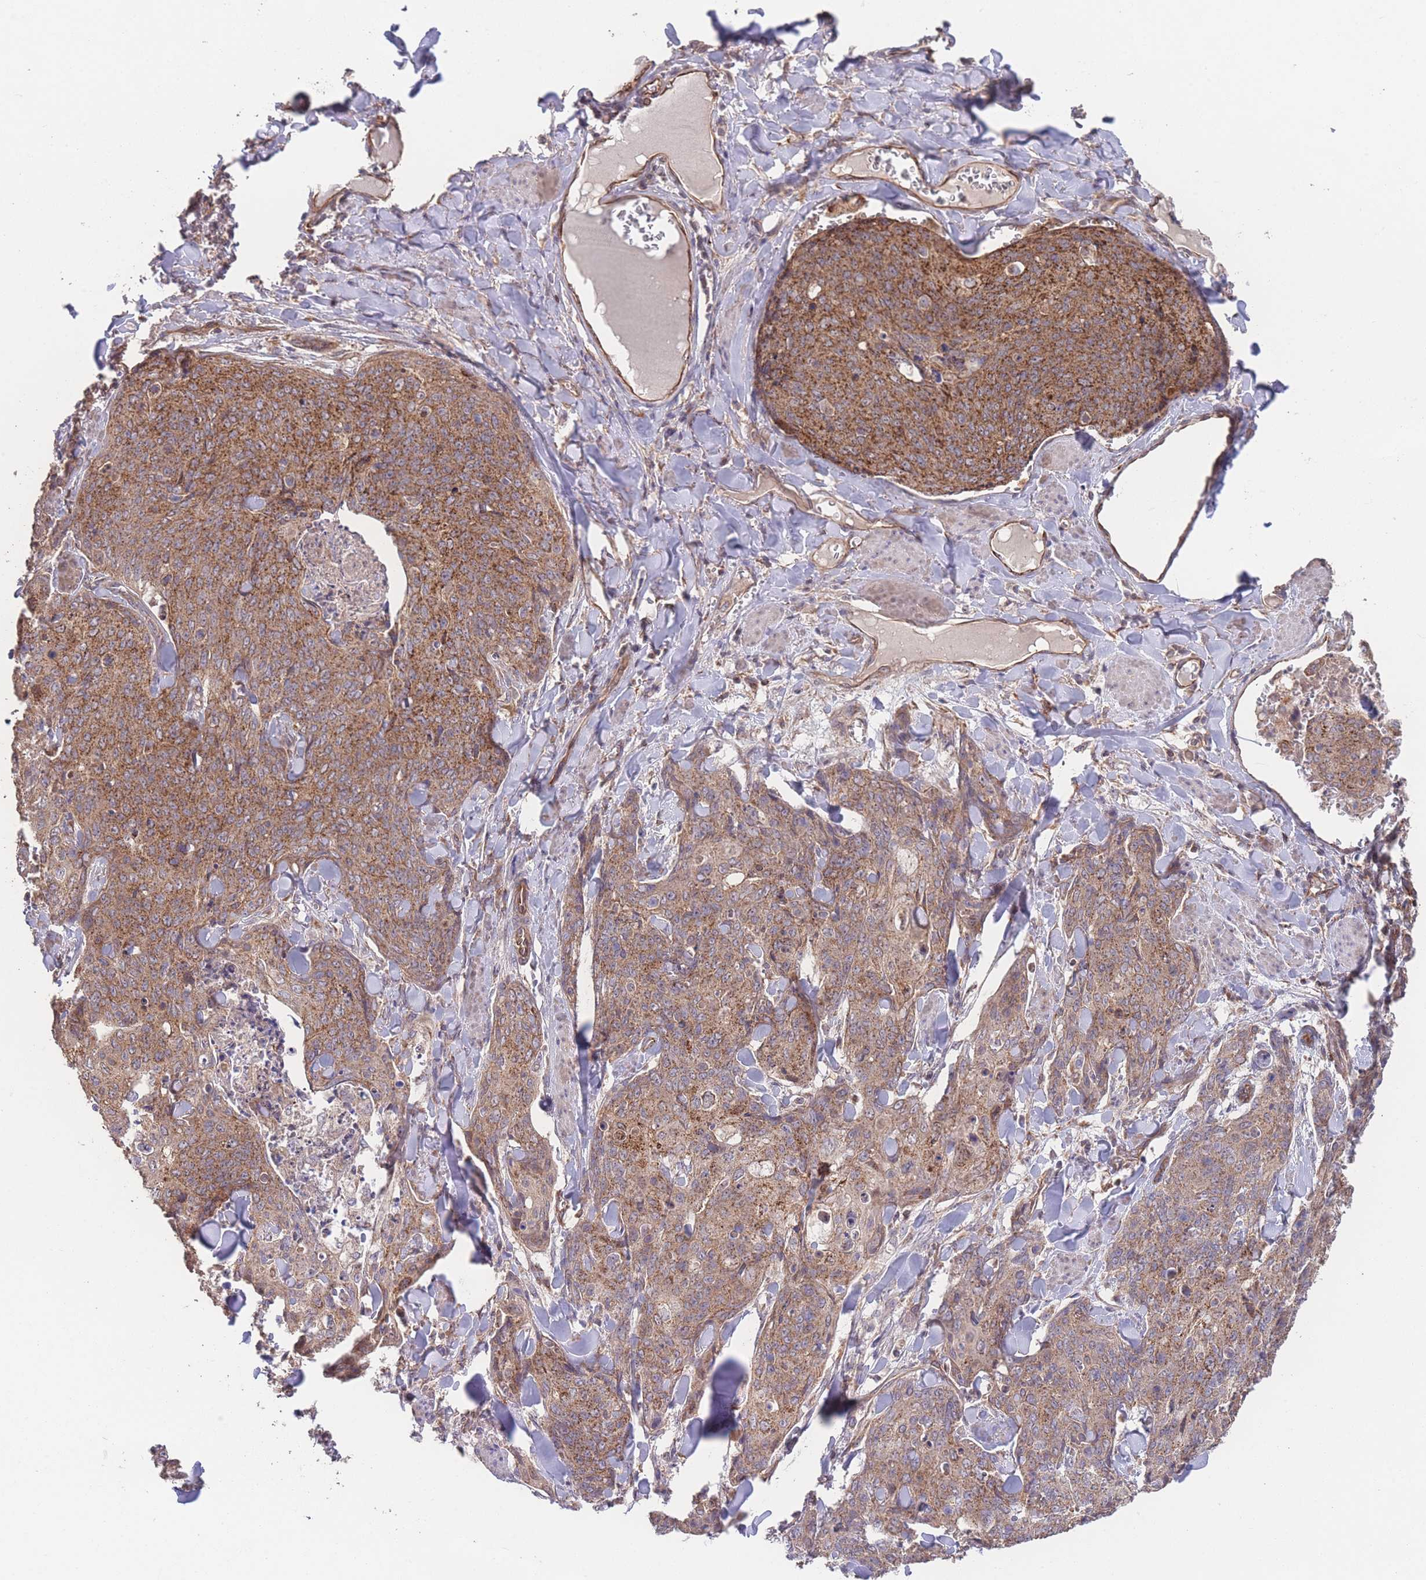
{"staining": {"intensity": "strong", "quantity": ">75%", "location": "cytoplasmic/membranous"}, "tissue": "skin cancer", "cell_type": "Tumor cells", "image_type": "cancer", "snomed": [{"axis": "morphology", "description": "Squamous cell carcinoma, NOS"}, {"axis": "topography", "description": "Skin"}, {"axis": "topography", "description": "Vulva"}], "caption": "Immunohistochemistry micrograph of neoplastic tissue: squamous cell carcinoma (skin) stained using immunohistochemistry displays high levels of strong protein expression localized specifically in the cytoplasmic/membranous of tumor cells, appearing as a cytoplasmic/membranous brown color.", "gene": "PXMP4", "patient": {"sex": "female", "age": 85}}